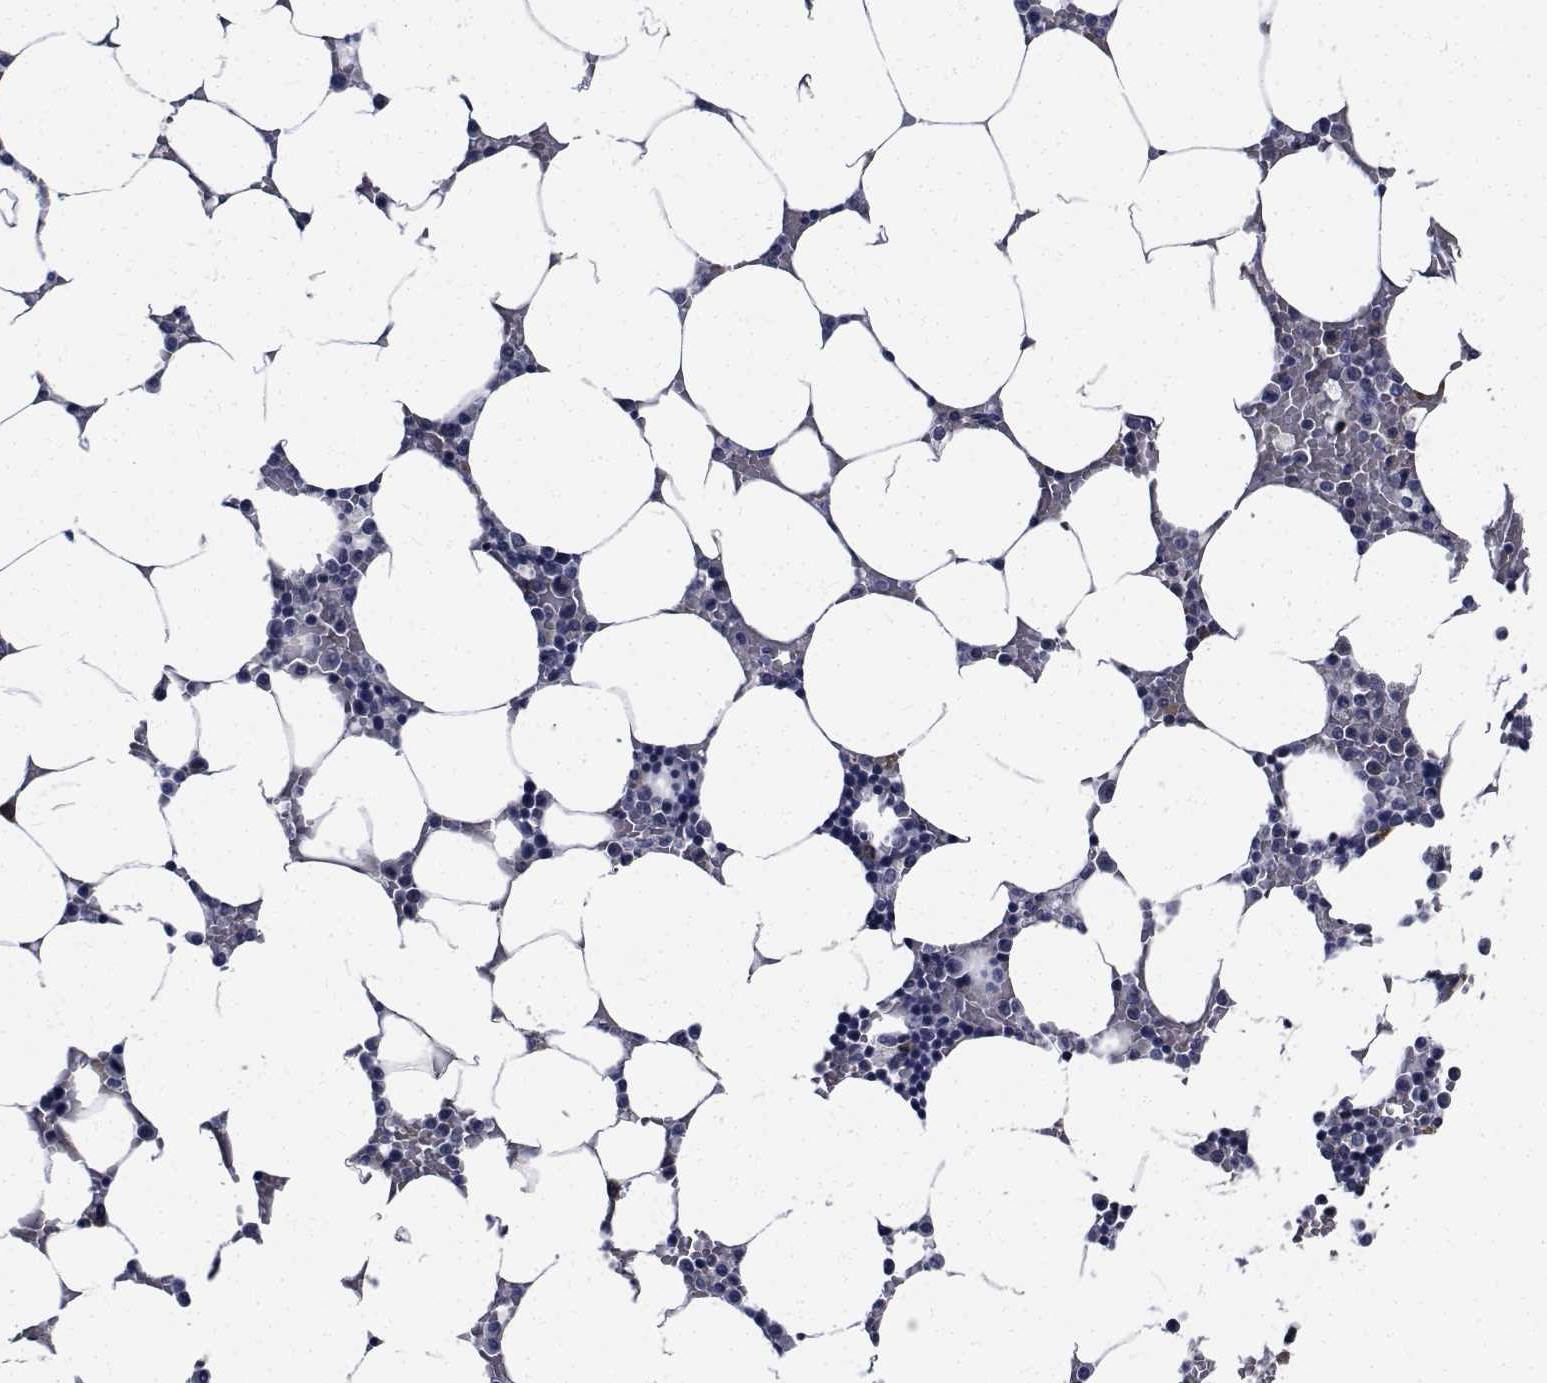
{"staining": {"intensity": "negative", "quantity": "none", "location": "none"}, "tissue": "bone marrow", "cell_type": "Hematopoietic cells", "image_type": "normal", "snomed": [{"axis": "morphology", "description": "Normal tissue, NOS"}, {"axis": "topography", "description": "Bone marrow"}], "caption": "The histopathology image shows no significant positivity in hematopoietic cells of bone marrow.", "gene": "TTBK1", "patient": {"sex": "female", "age": 52}}